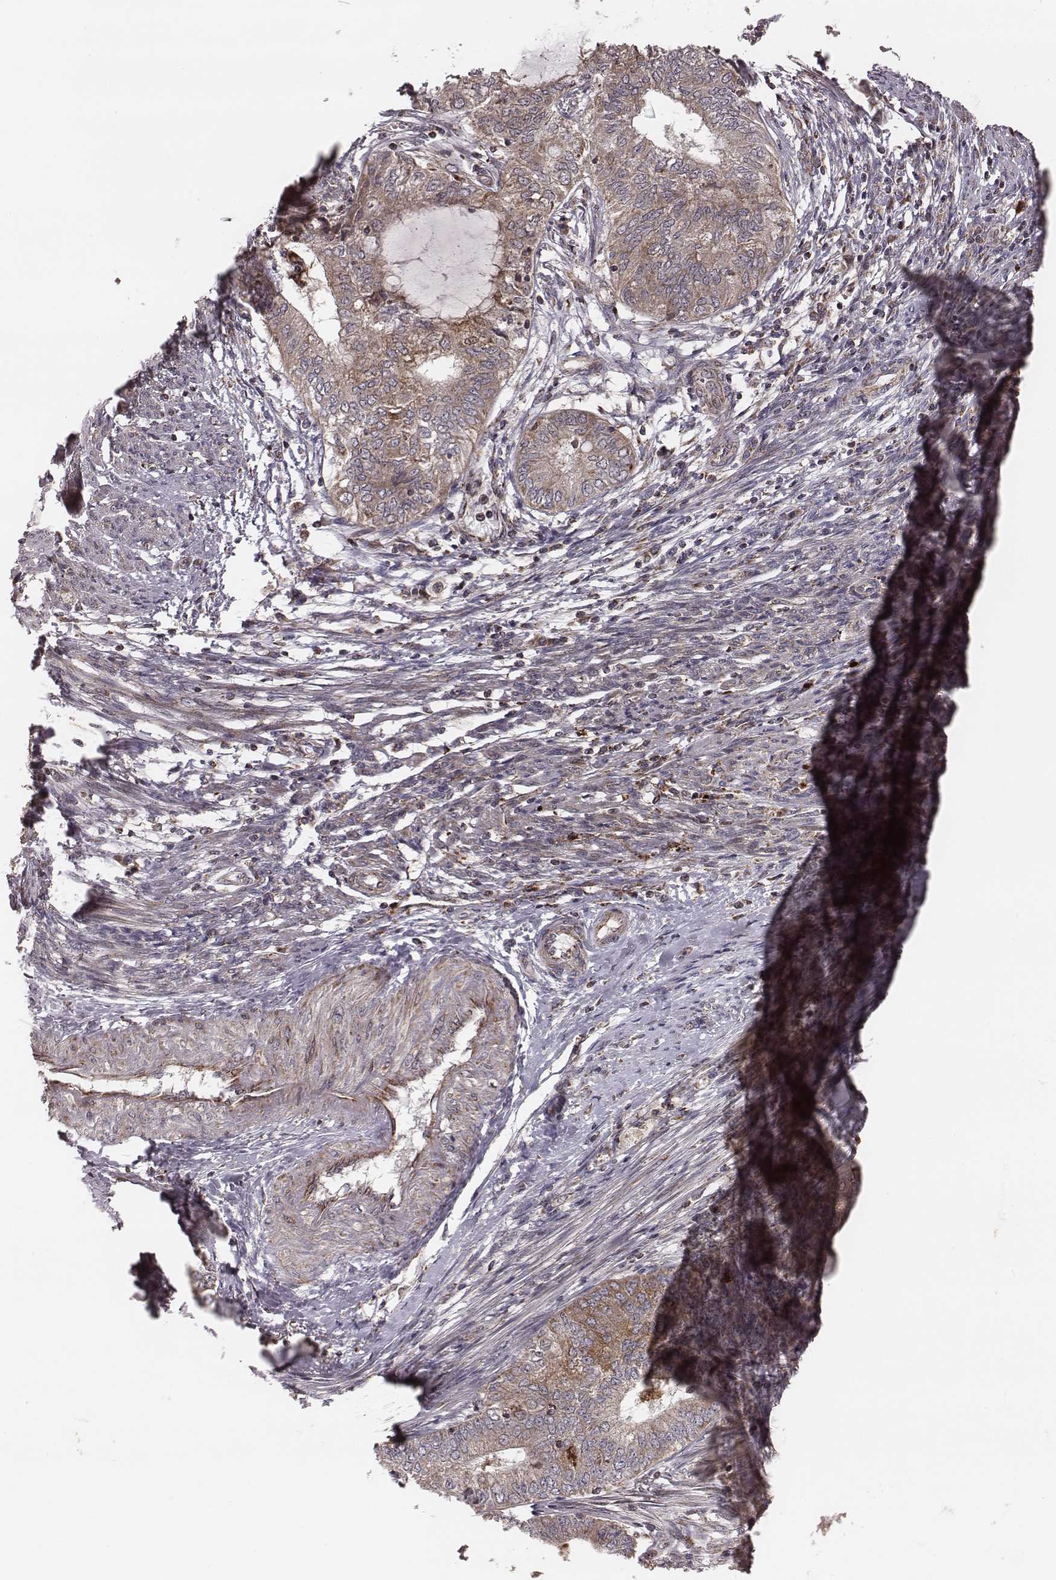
{"staining": {"intensity": "weak", "quantity": ">75%", "location": "cytoplasmic/membranous"}, "tissue": "endometrial cancer", "cell_type": "Tumor cells", "image_type": "cancer", "snomed": [{"axis": "morphology", "description": "Adenocarcinoma, NOS"}, {"axis": "topography", "description": "Endometrium"}], "caption": "This image shows endometrial adenocarcinoma stained with IHC to label a protein in brown. The cytoplasmic/membranous of tumor cells show weak positivity for the protein. Nuclei are counter-stained blue.", "gene": "ZDHHC21", "patient": {"sex": "female", "age": 62}}